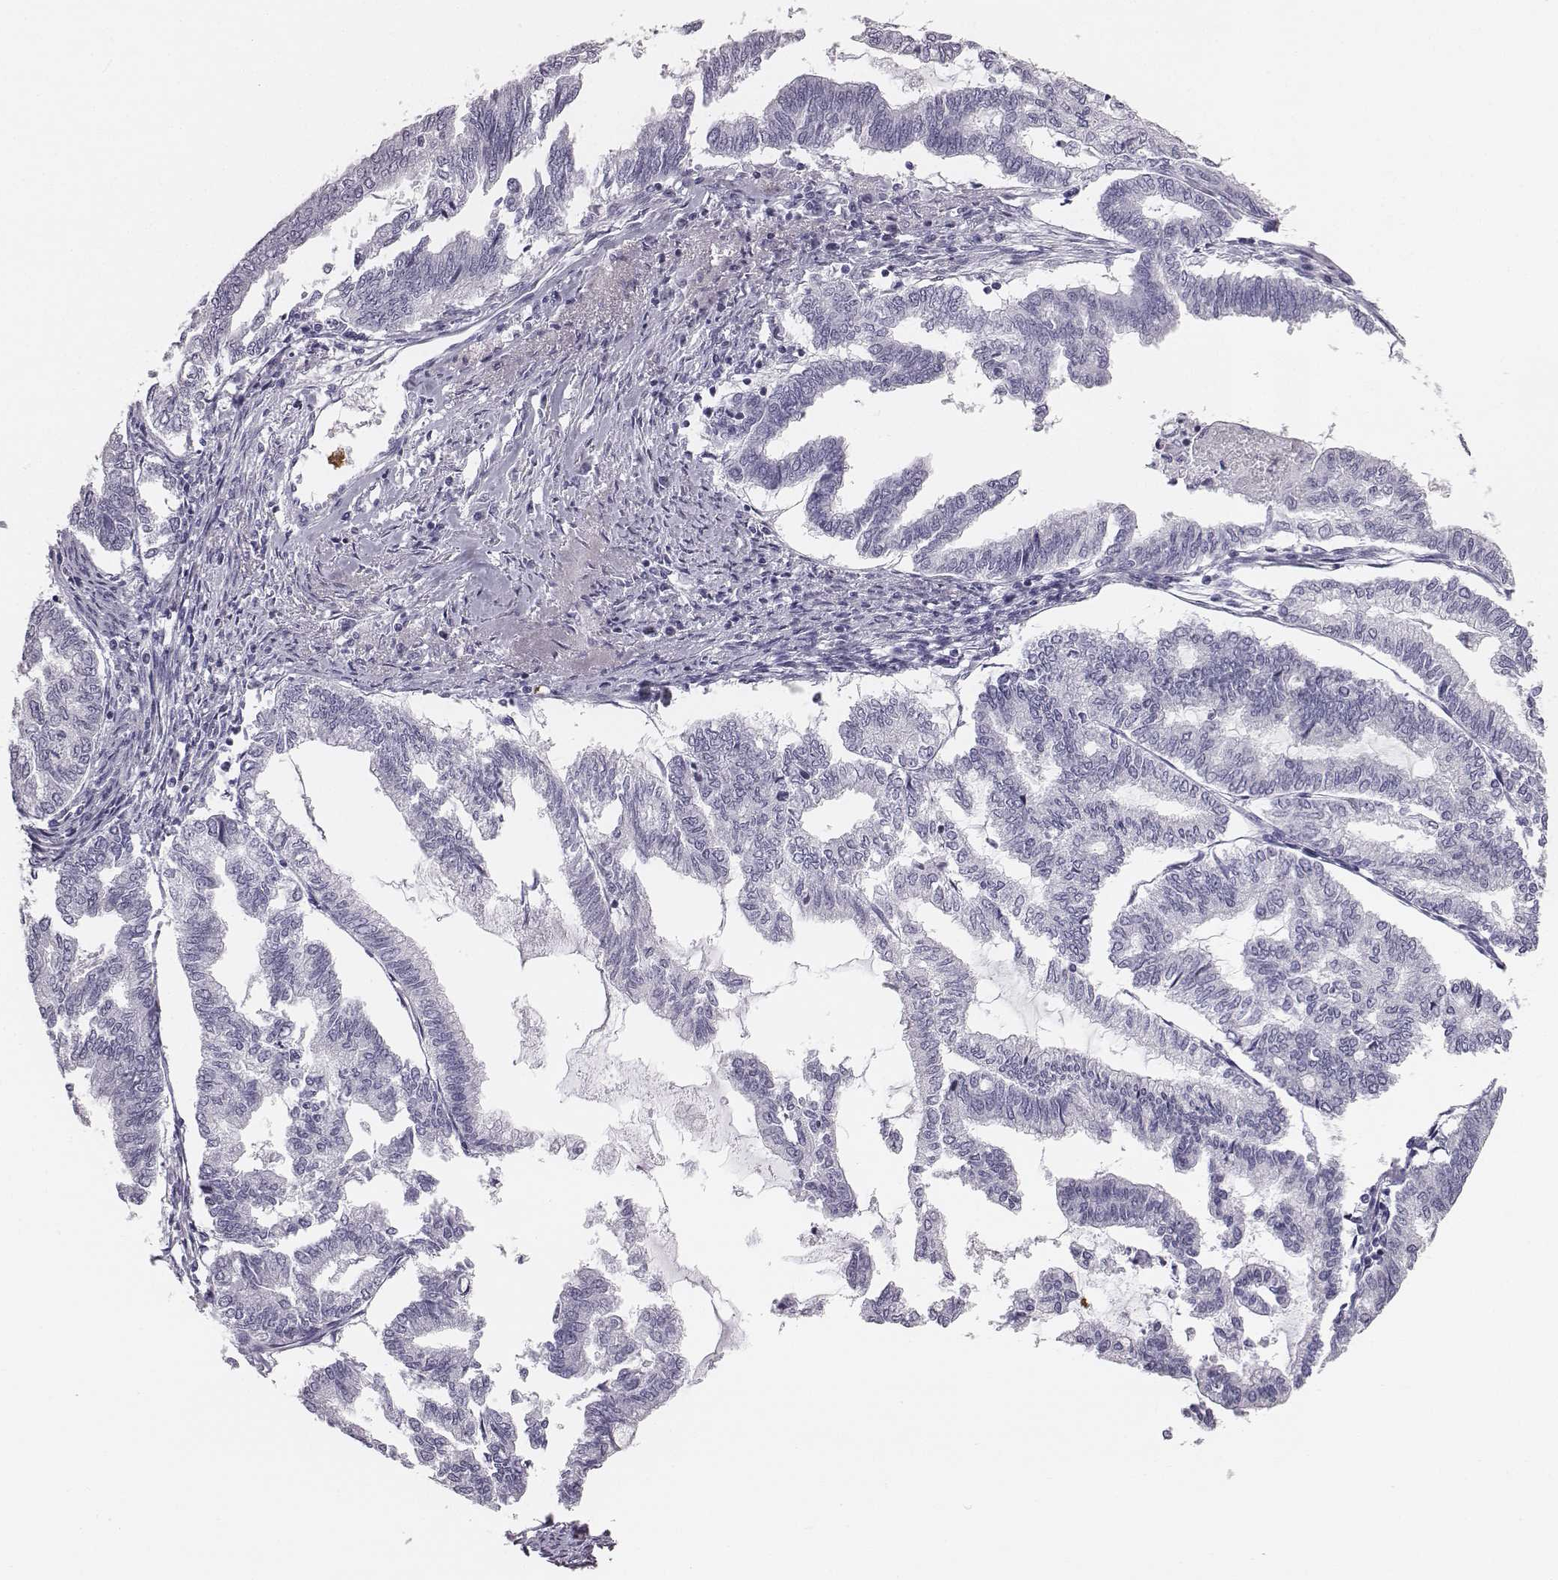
{"staining": {"intensity": "negative", "quantity": "none", "location": "none"}, "tissue": "endometrial cancer", "cell_type": "Tumor cells", "image_type": "cancer", "snomed": [{"axis": "morphology", "description": "Adenocarcinoma, NOS"}, {"axis": "topography", "description": "Endometrium"}], "caption": "Photomicrograph shows no protein staining in tumor cells of endometrial cancer (adenocarcinoma) tissue.", "gene": "HBZ", "patient": {"sex": "female", "age": 79}}